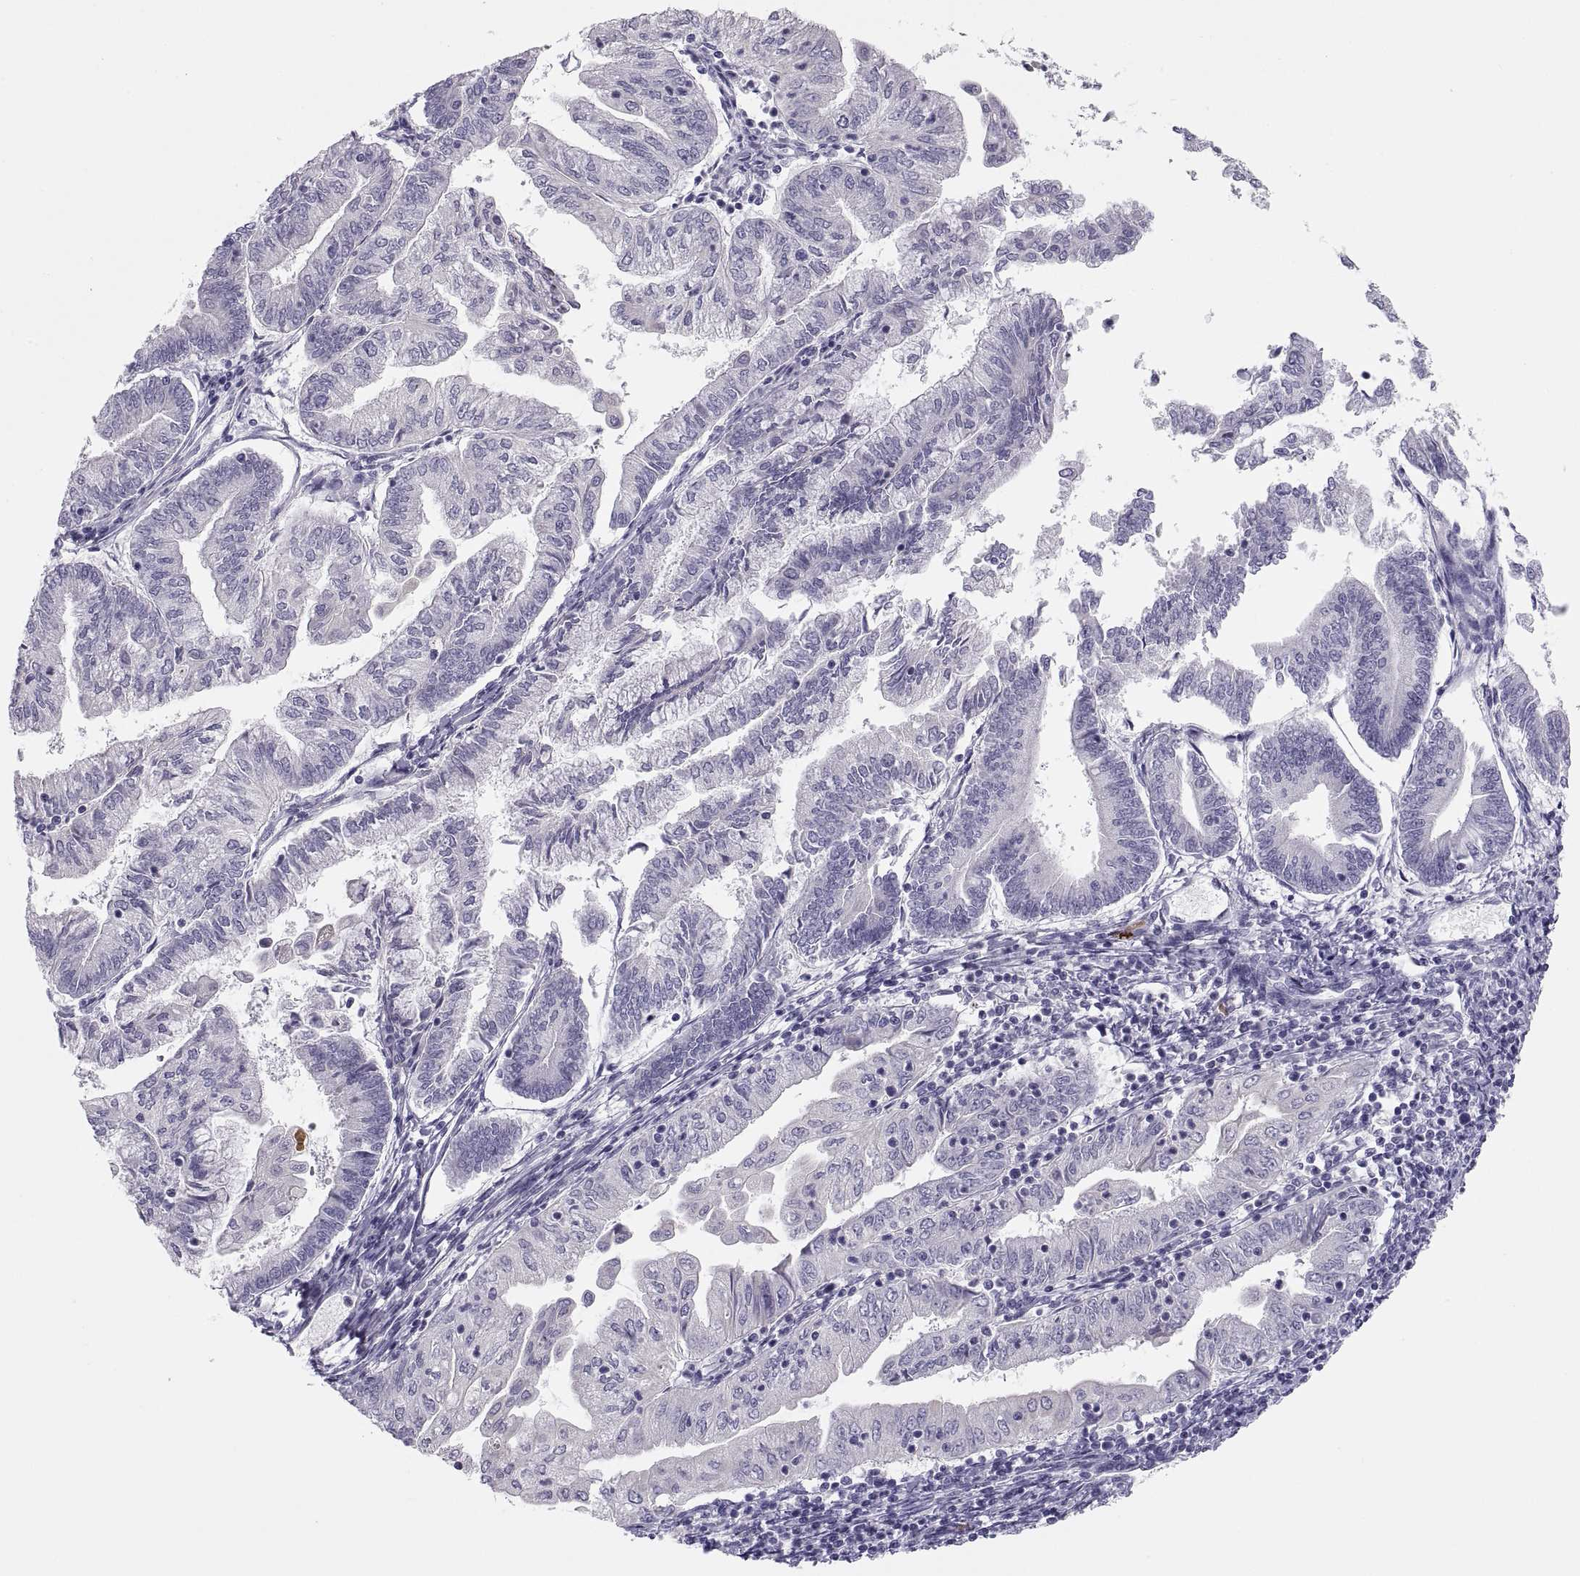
{"staining": {"intensity": "negative", "quantity": "none", "location": "none"}, "tissue": "endometrial cancer", "cell_type": "Tumor cells", "image_type": "cancer", "snomed": [{"axis": "morphology", "description": "Adenocarcinoma, NOS"}, {"axis": "topography", "description": "Endometrium"}], "caption": "Immunohistochemistry of human endometrial cancer displays no staining in tumor cells.", "gene": "MAGEB2", "patient": {"sex": "female", "age": 55}}